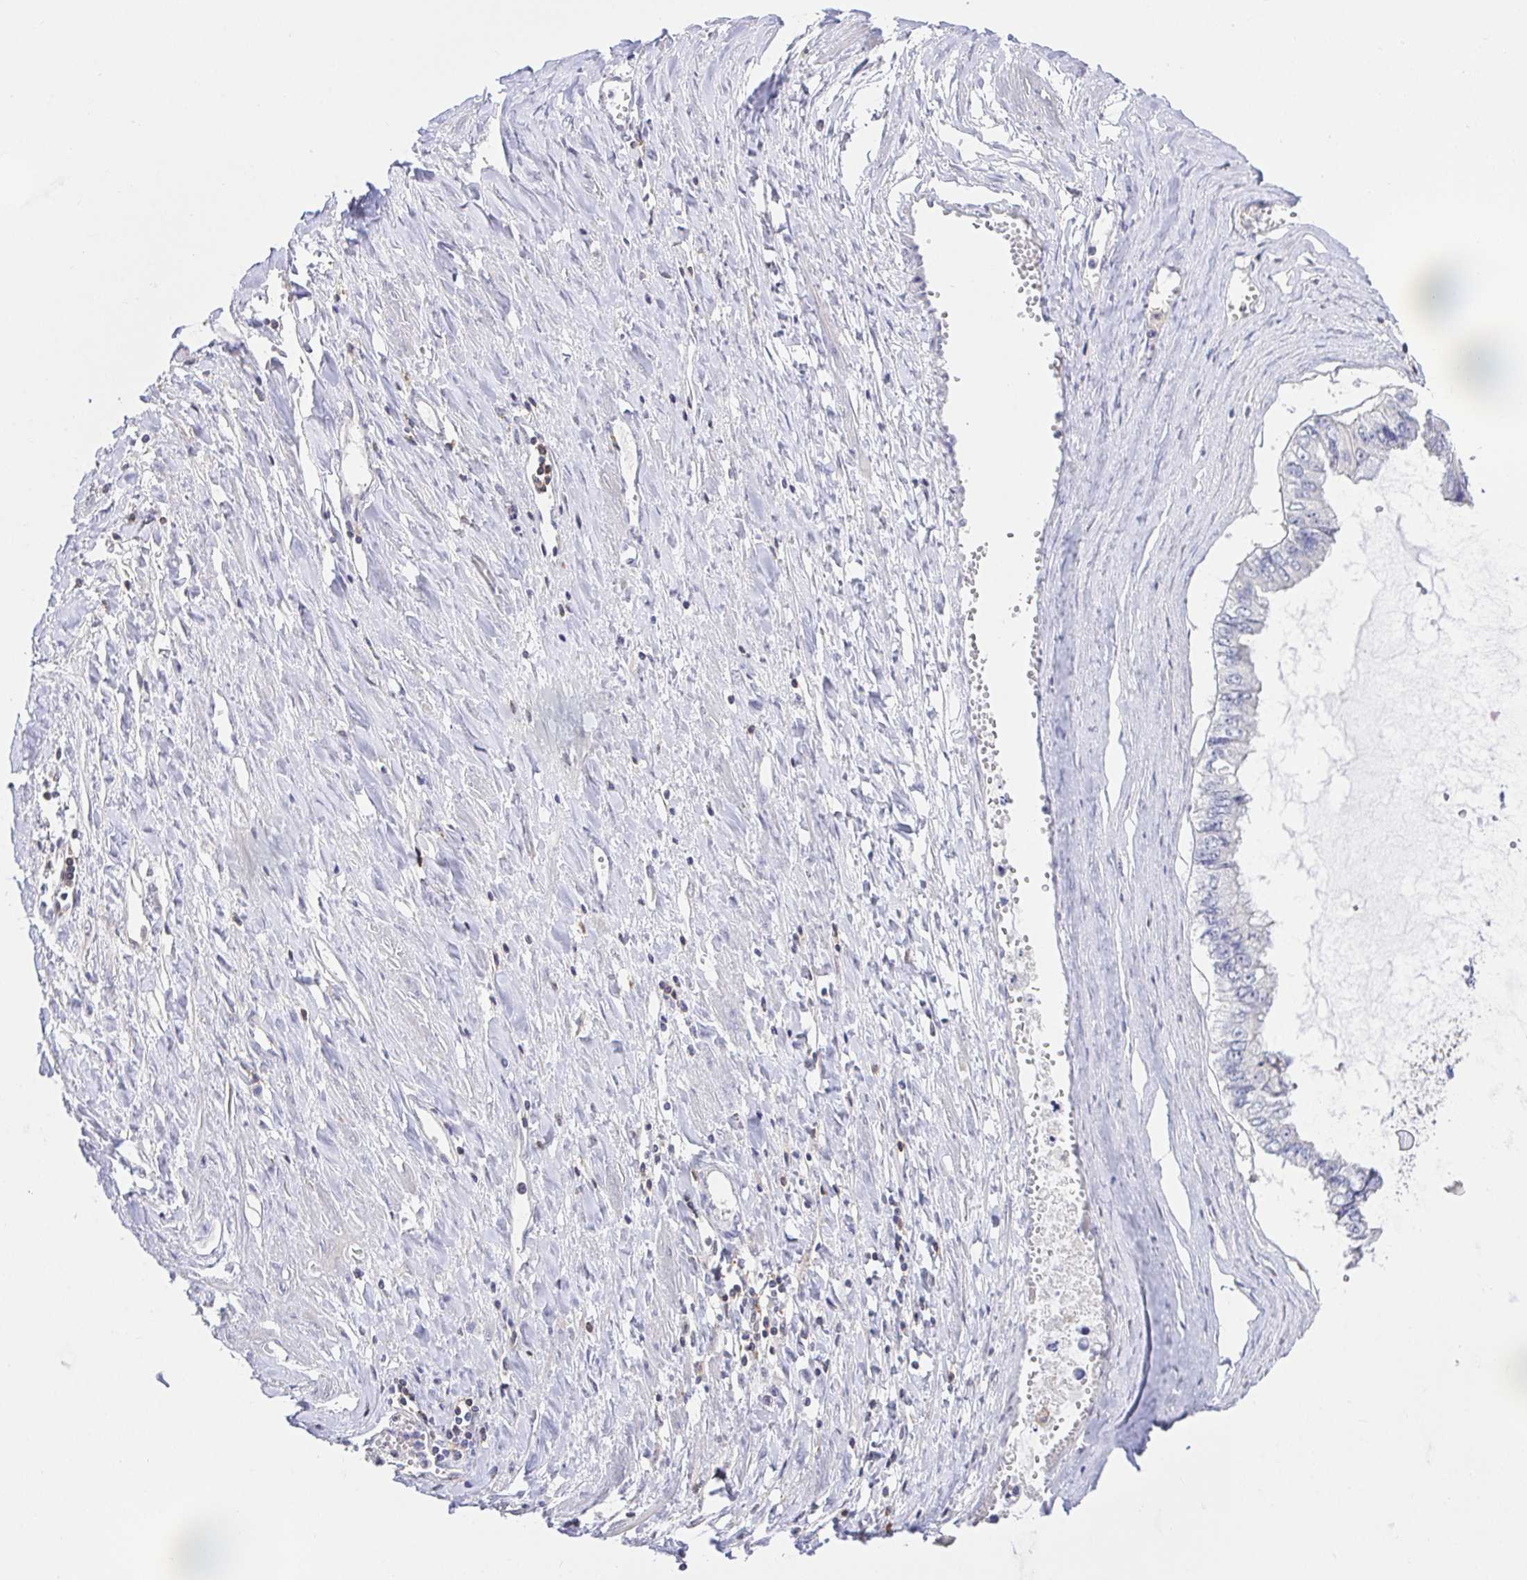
{"staining": {"intensity": "negative", "quantity": "none", "location": "none"}, "tissue": "ovarian cancer", "cell_type": "Tumor cells", "image_type": "cancer", "snomed": [{"axis": "morphology", "description": "Cystadenocarcinoma, mucinous, NOS"}, {"axis": "topography", "description": "Ovary"}], "caption": "The histopathology image demonstrates no significant positivity in tumor cells of mucinous cystadenocarcinoma (ovarian).", "gene": "SKAP1", "patient": {"sex": "female", "age": 72}}